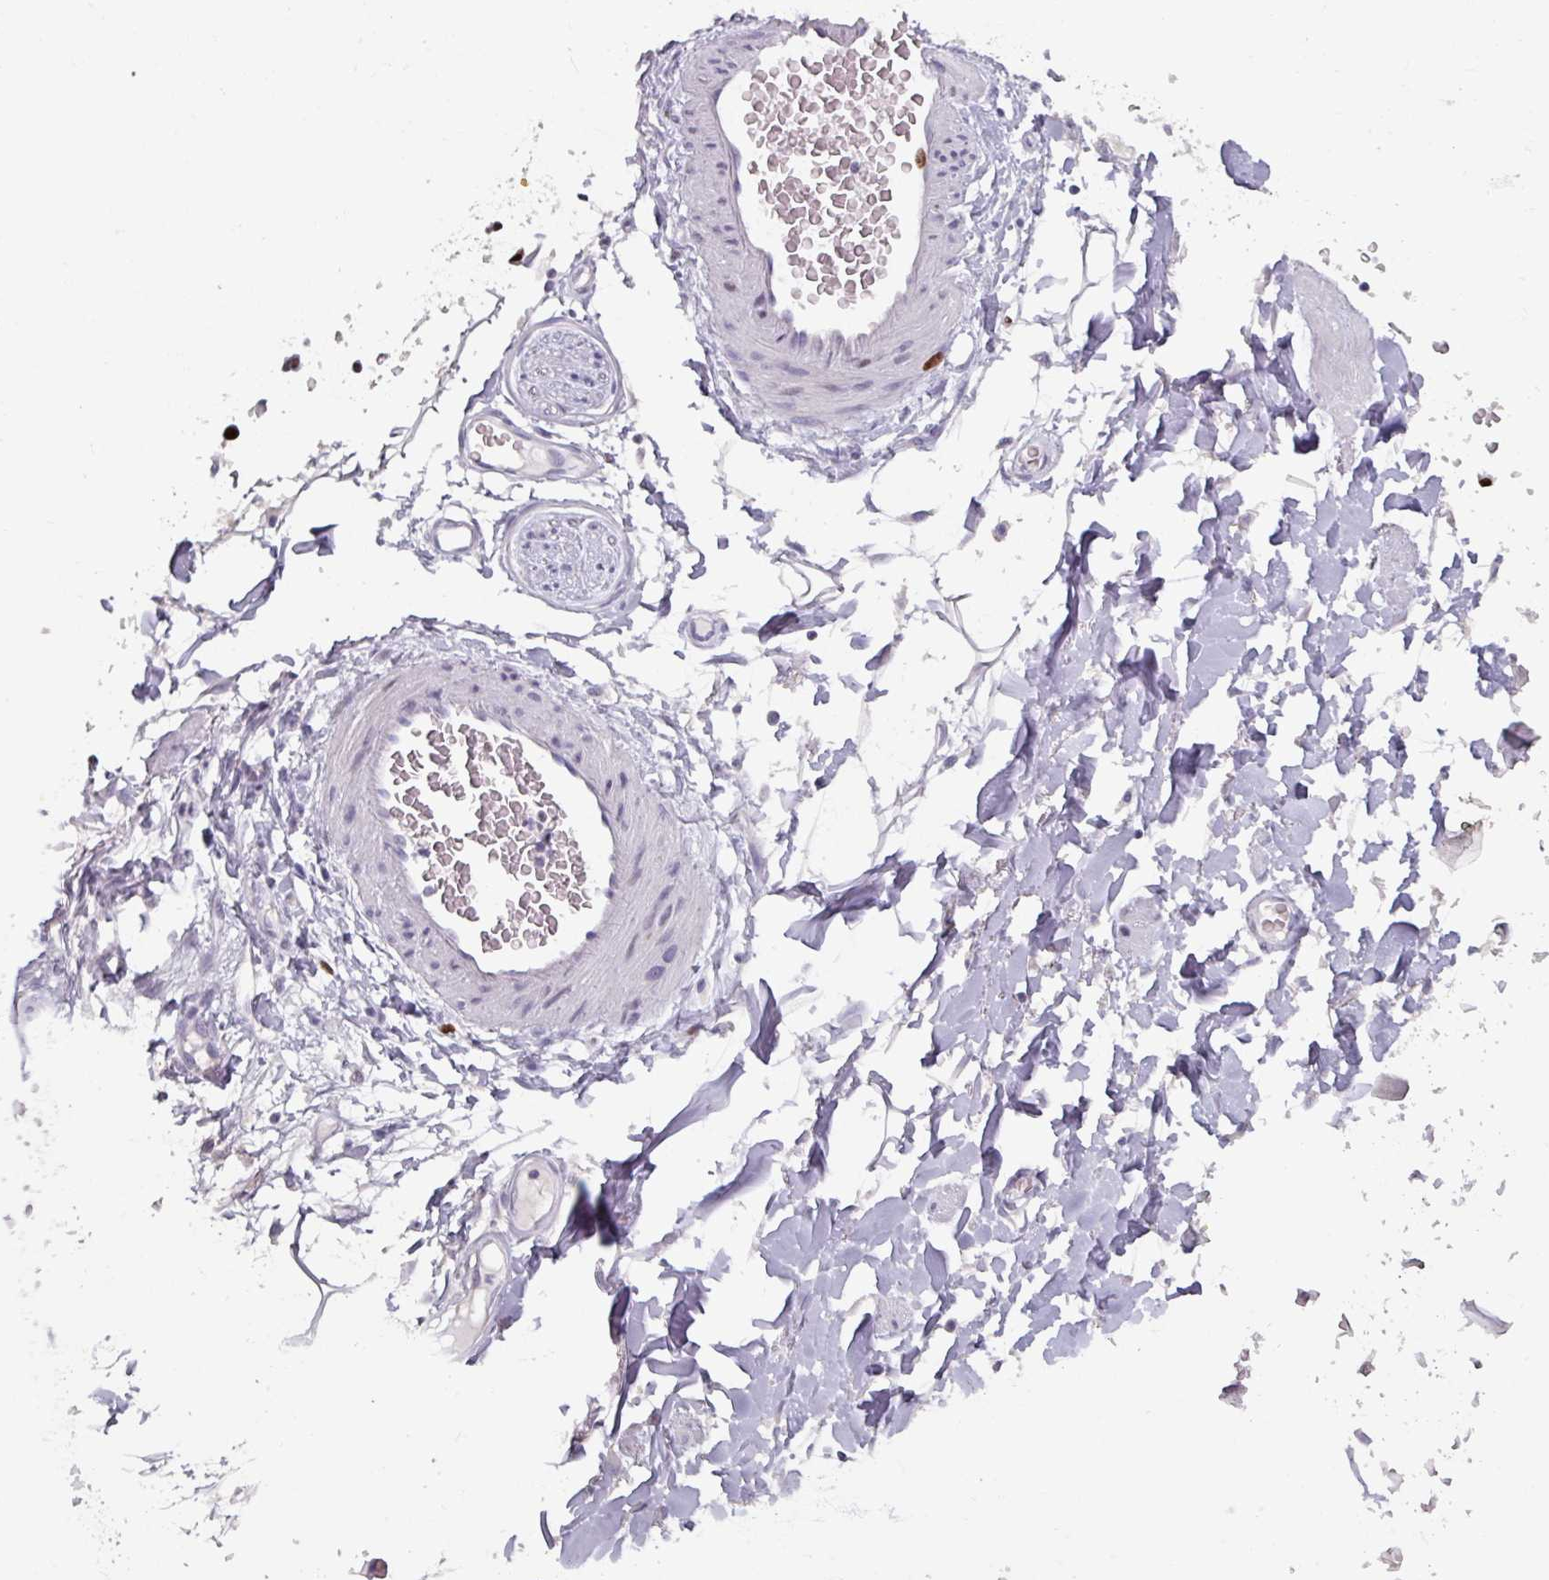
{"staining": {"intensity": "negative", "quantity": "none", "location": "none"}, "tissue": "adipose tissue", "cell_type": "Adipocytes", "image_type": "normal", "snomed": [{"axis": "morphology", "description": "Normal tissue, NOS"}, {"axis": "topography", "description": "Vulva"}, {"axis": "topography", "description": "Peripheral nerve tissue"}], "caption": "Immunohistochemistry of benign adipose tissue demonstrates no positivity in adipocytes.", "gene": "ATAD2", "patient": {"sex": "female", "age": 68}}